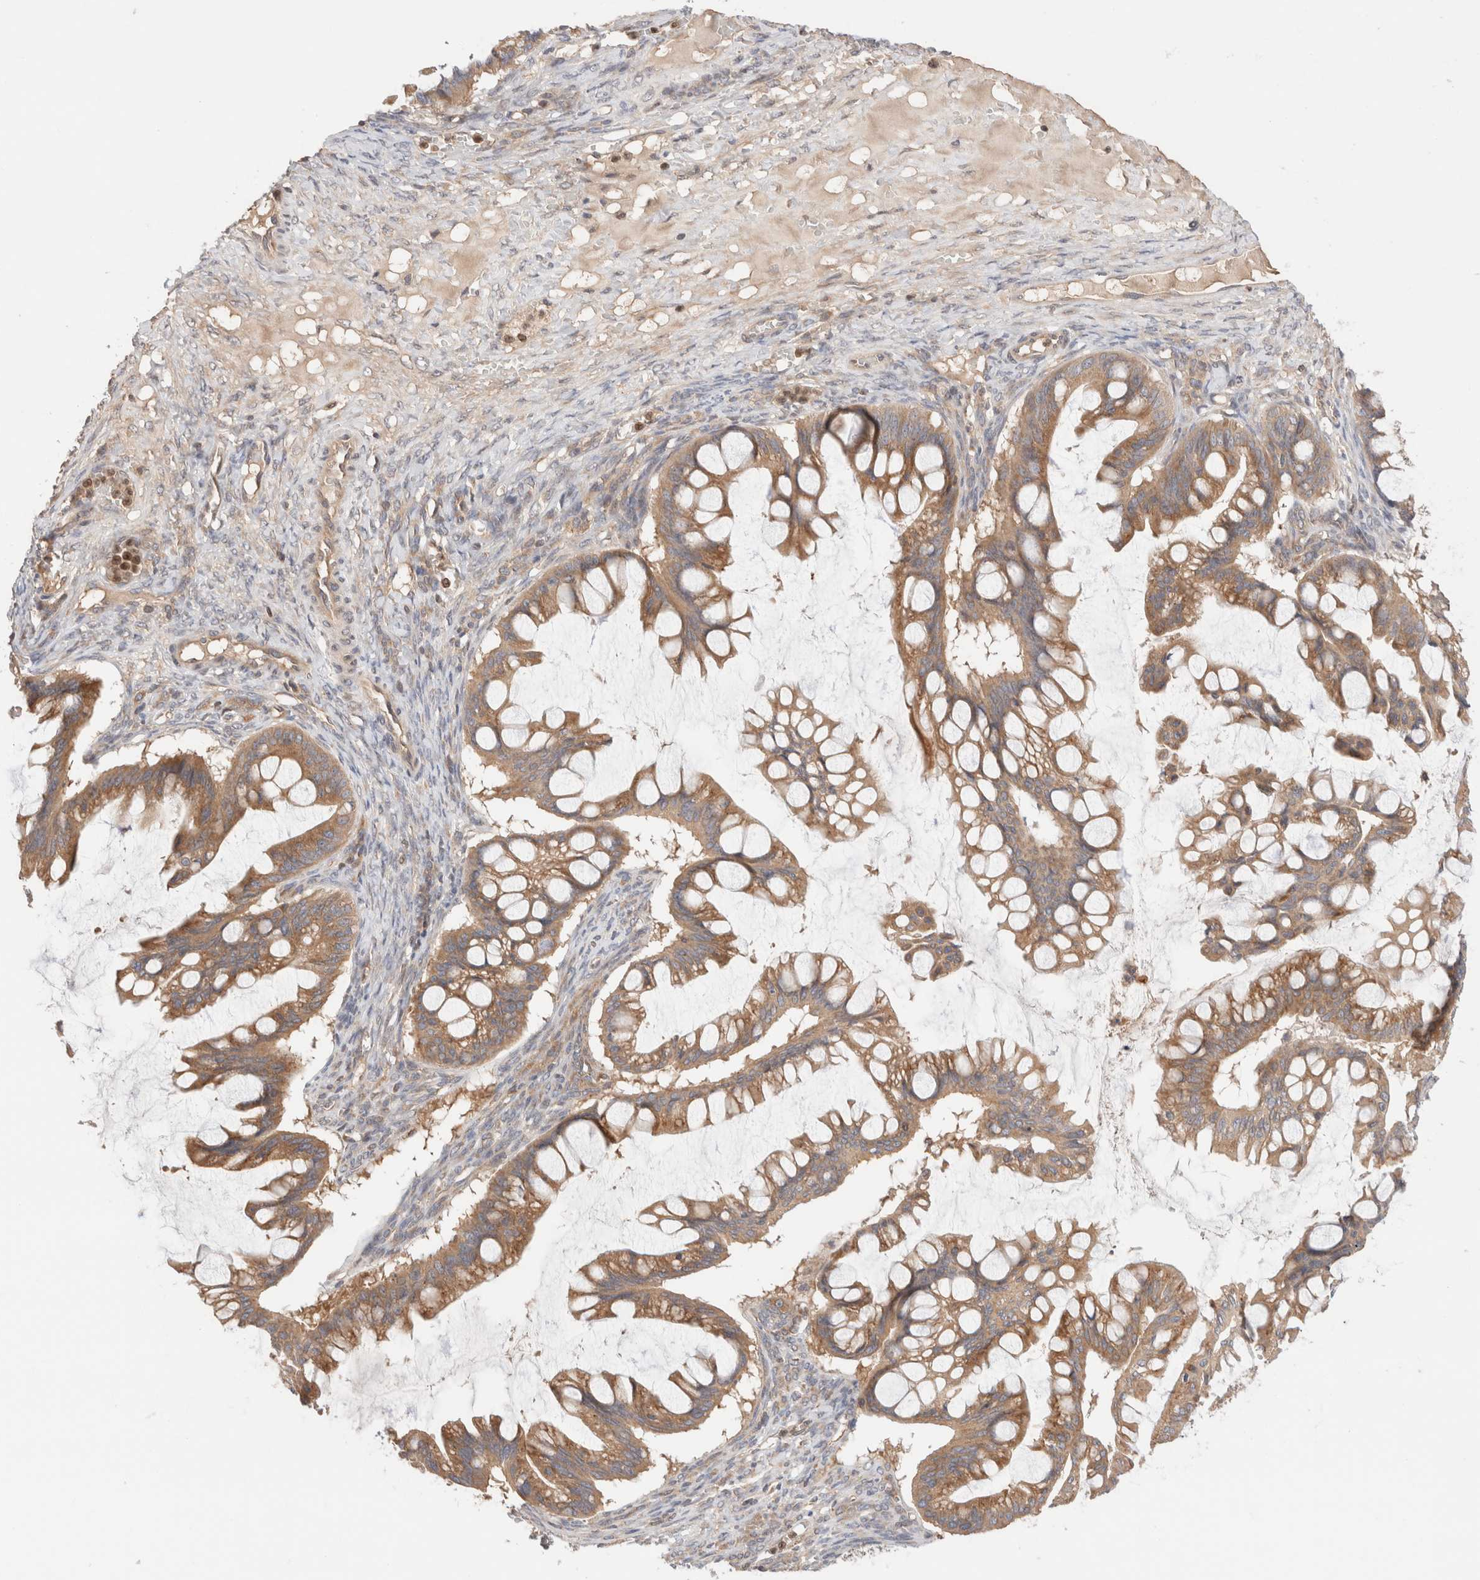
{"staining": {"intensity": "moderate", "quantity": ">75%", "location": "cytoplasmic/membranous"}, "tissue": "ovarian cancer", "cell_type": "Tumor cells", "image_type": "cancer", "snomed": [{"axis": "morphology", "description": "Cystadenocarcinoma, mucinous, NOS"}, {"axis": "topography", "description": "Ovary"}], "caption": "Tumor cells reveal moderate cytoplasmic/membranous staining in approximately >75% of cells in ovarian cancer (mucinous cystadenocarcinoma).", "gene": "SIKE1", "patient": {"sex": "female", "age": 73}}